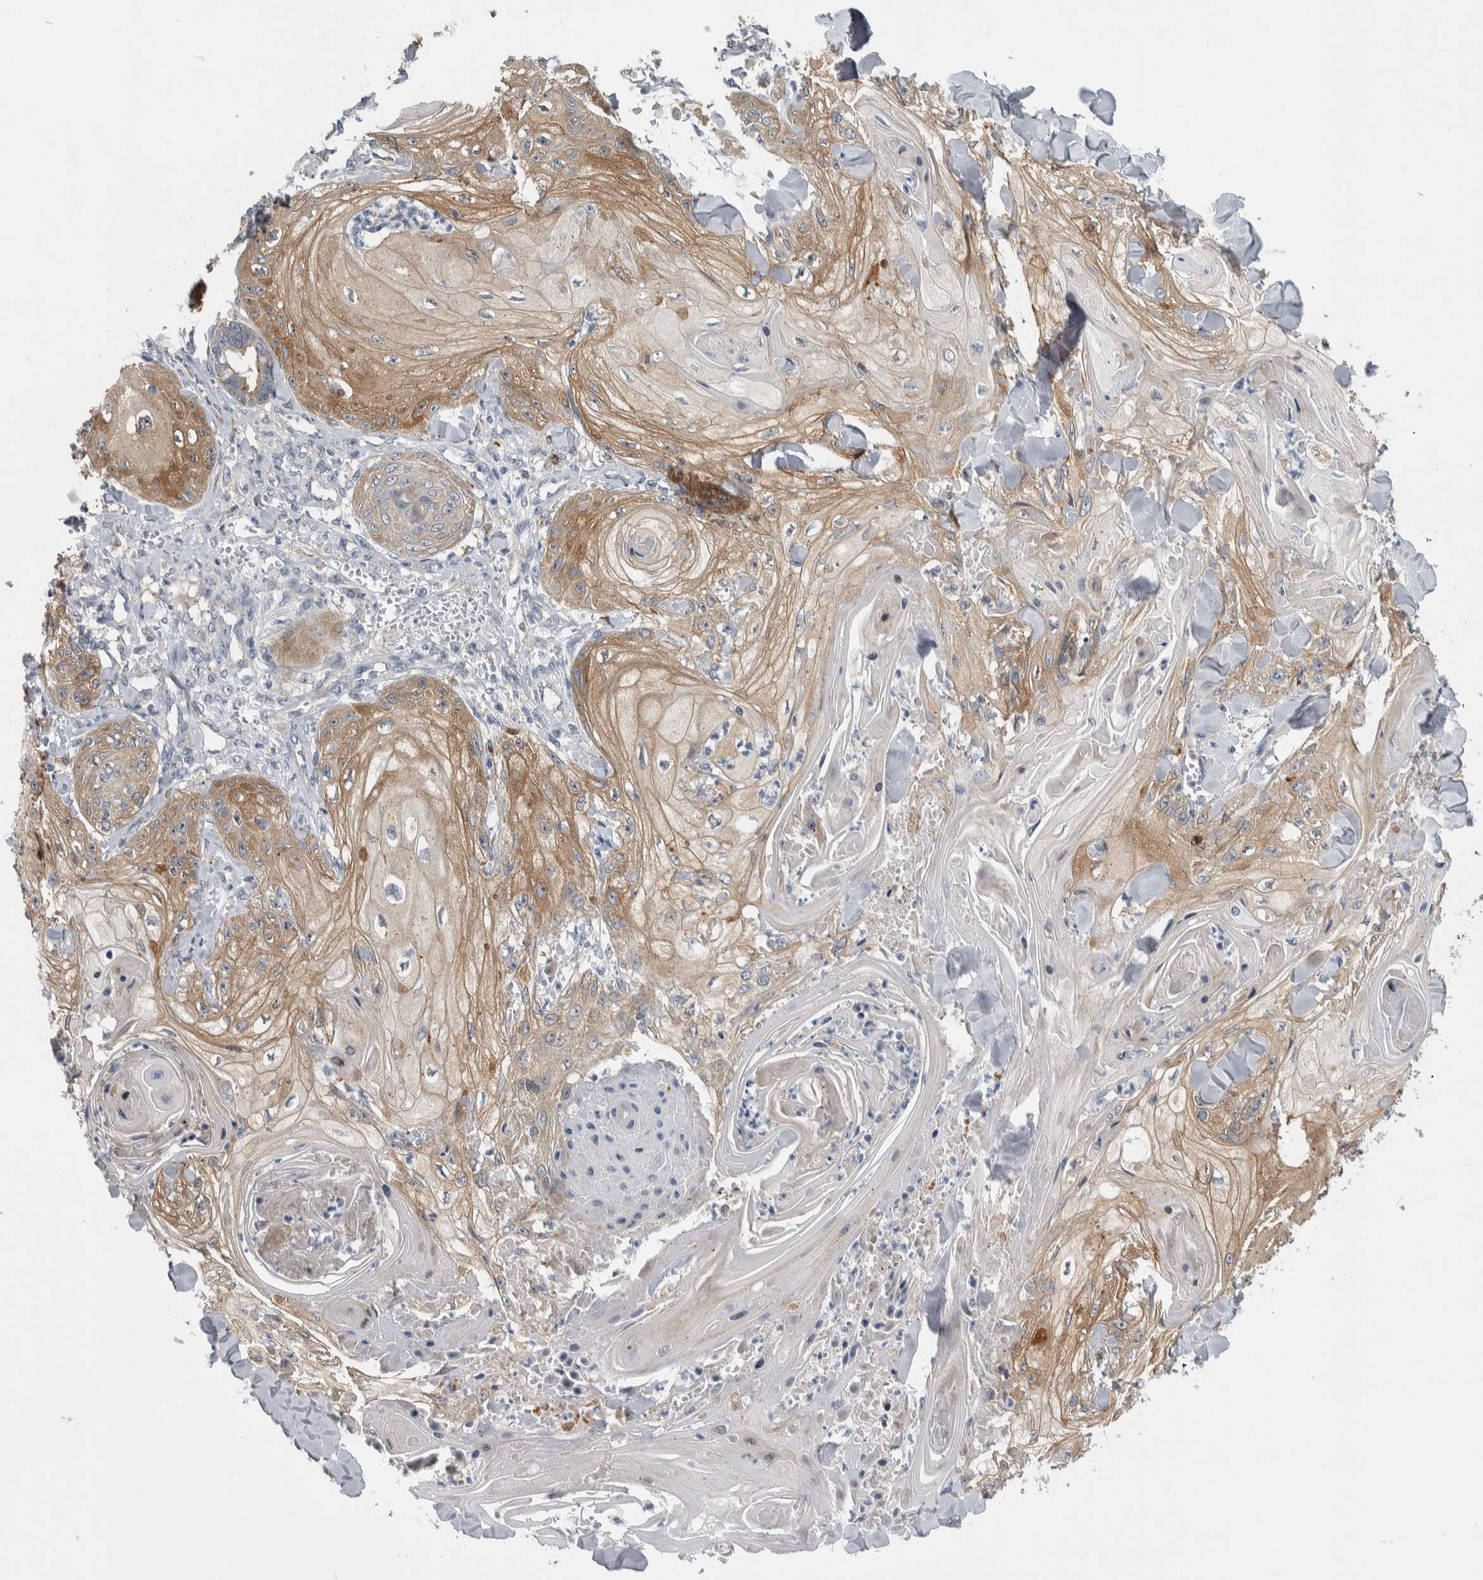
{"staining": {"intensity": "moderate", "quantity": ">75%", "location": "cytoplasmic/membranous"}, "tissue": "skin cancer", "cell_type": "Tumor cells", "image_type": "cancer", "snomed": [{"axis": "morphology", "description": "Squamous cell carcinoma, NOS"}, {"axis": "topography", "description": "Skin"}], "caption": "Tumor cells show moderate cytoplasmic/membranous expression in about >75% of cells in skin cancer (squamous cell carcinoma).", "gene": "FAM83G", "patient": {"sex": "male", "age": 74}}